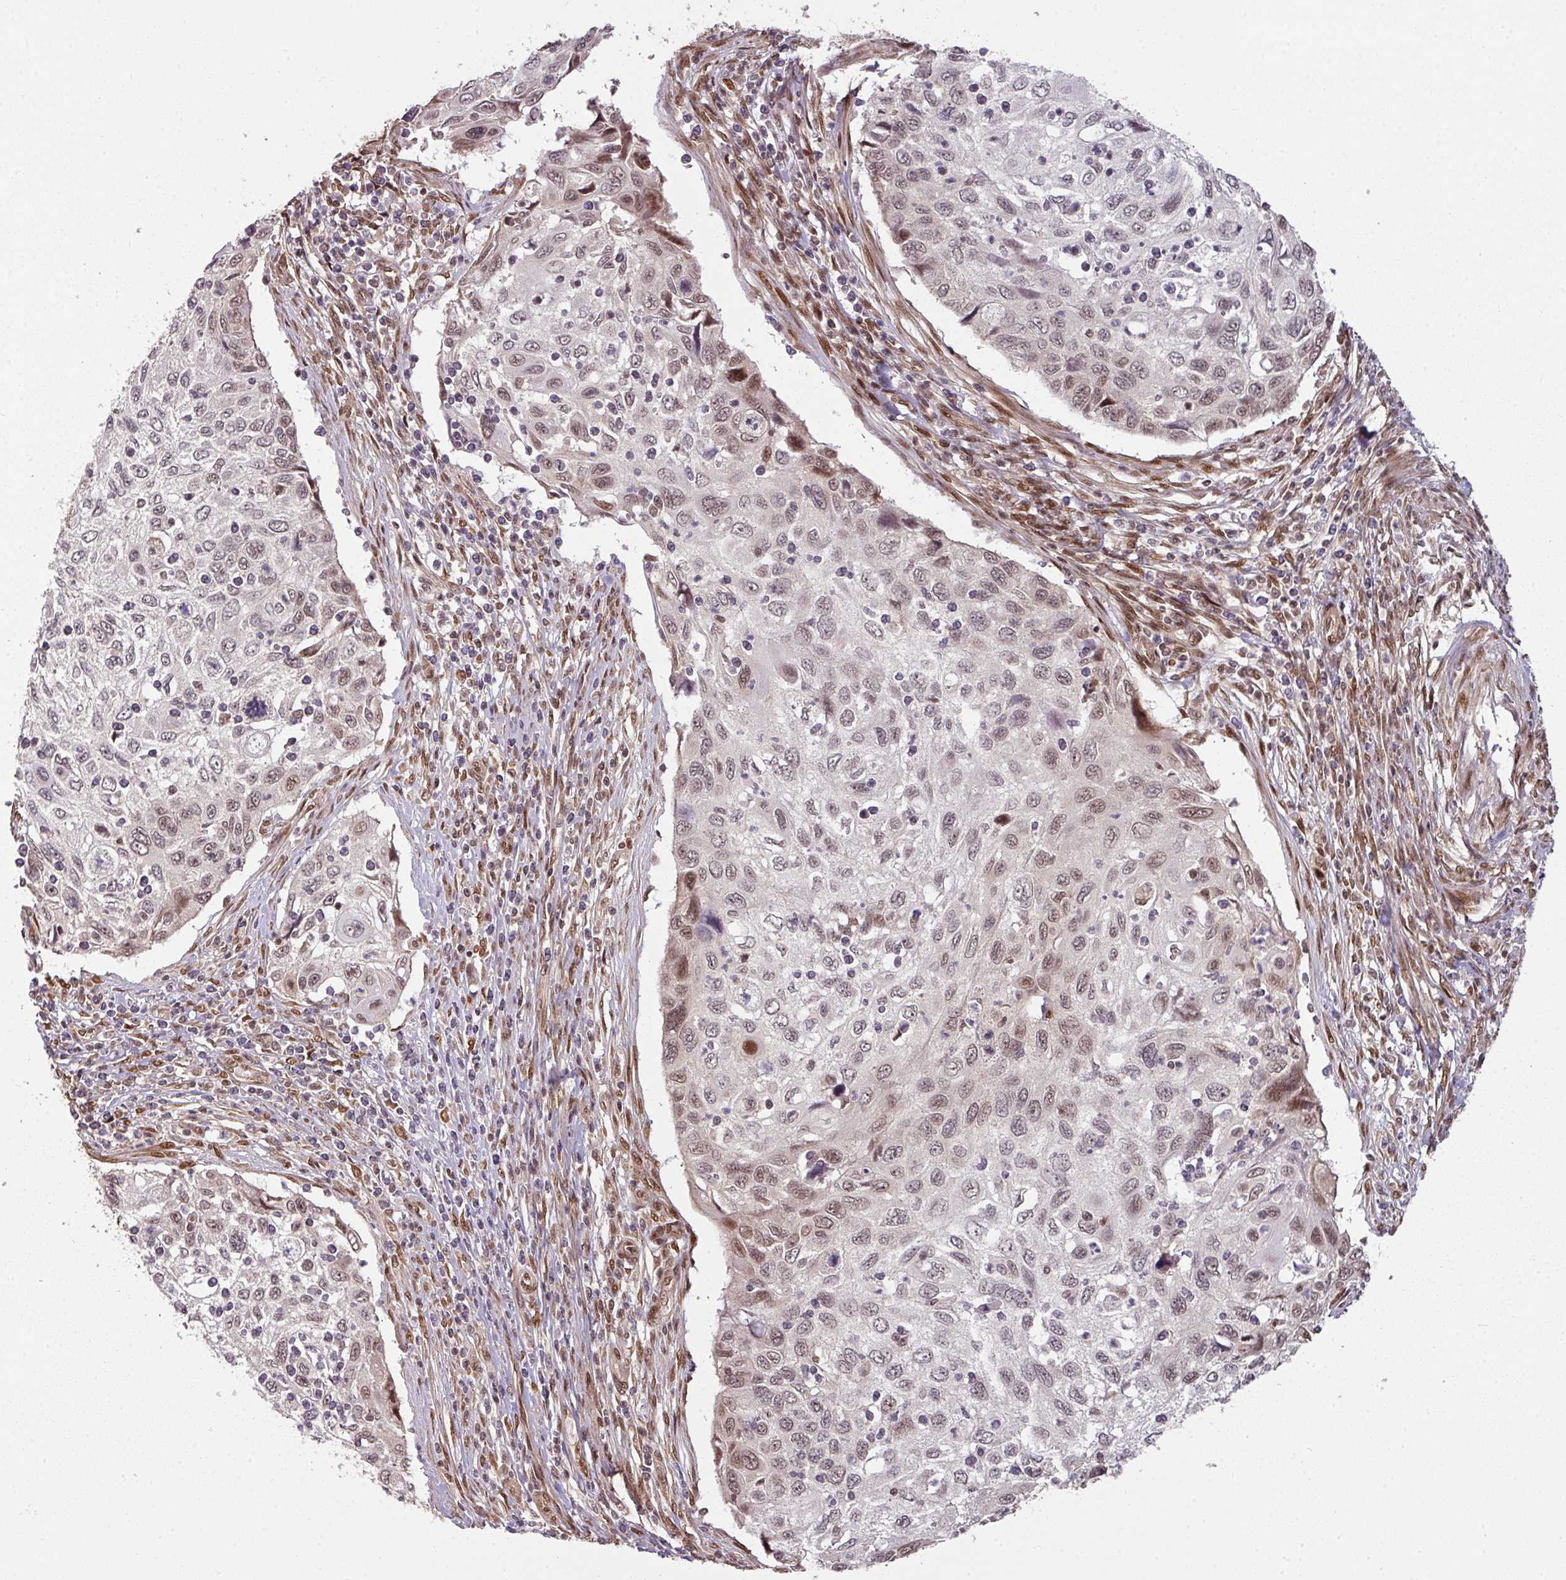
{"staining": {"intensity": "weak", "quantity": "<25%", "location": "nuclear"}, "tissue": "cervical cancer", "cell_type": "Tumor cells", "image_type": "cancer", "snomed": [{"axis": "morphology", "description": "Squamous cell carcinoma, NOS"}, {"axis": "topography", "description": "Cervix"}], "caption": "This is an IHC histopathology image of cervical cancer (squamous cell carcinoma). There is no staining in tumor cells.", "gene": "SIK3", "patient": {"sex": "female", "age": 70}}